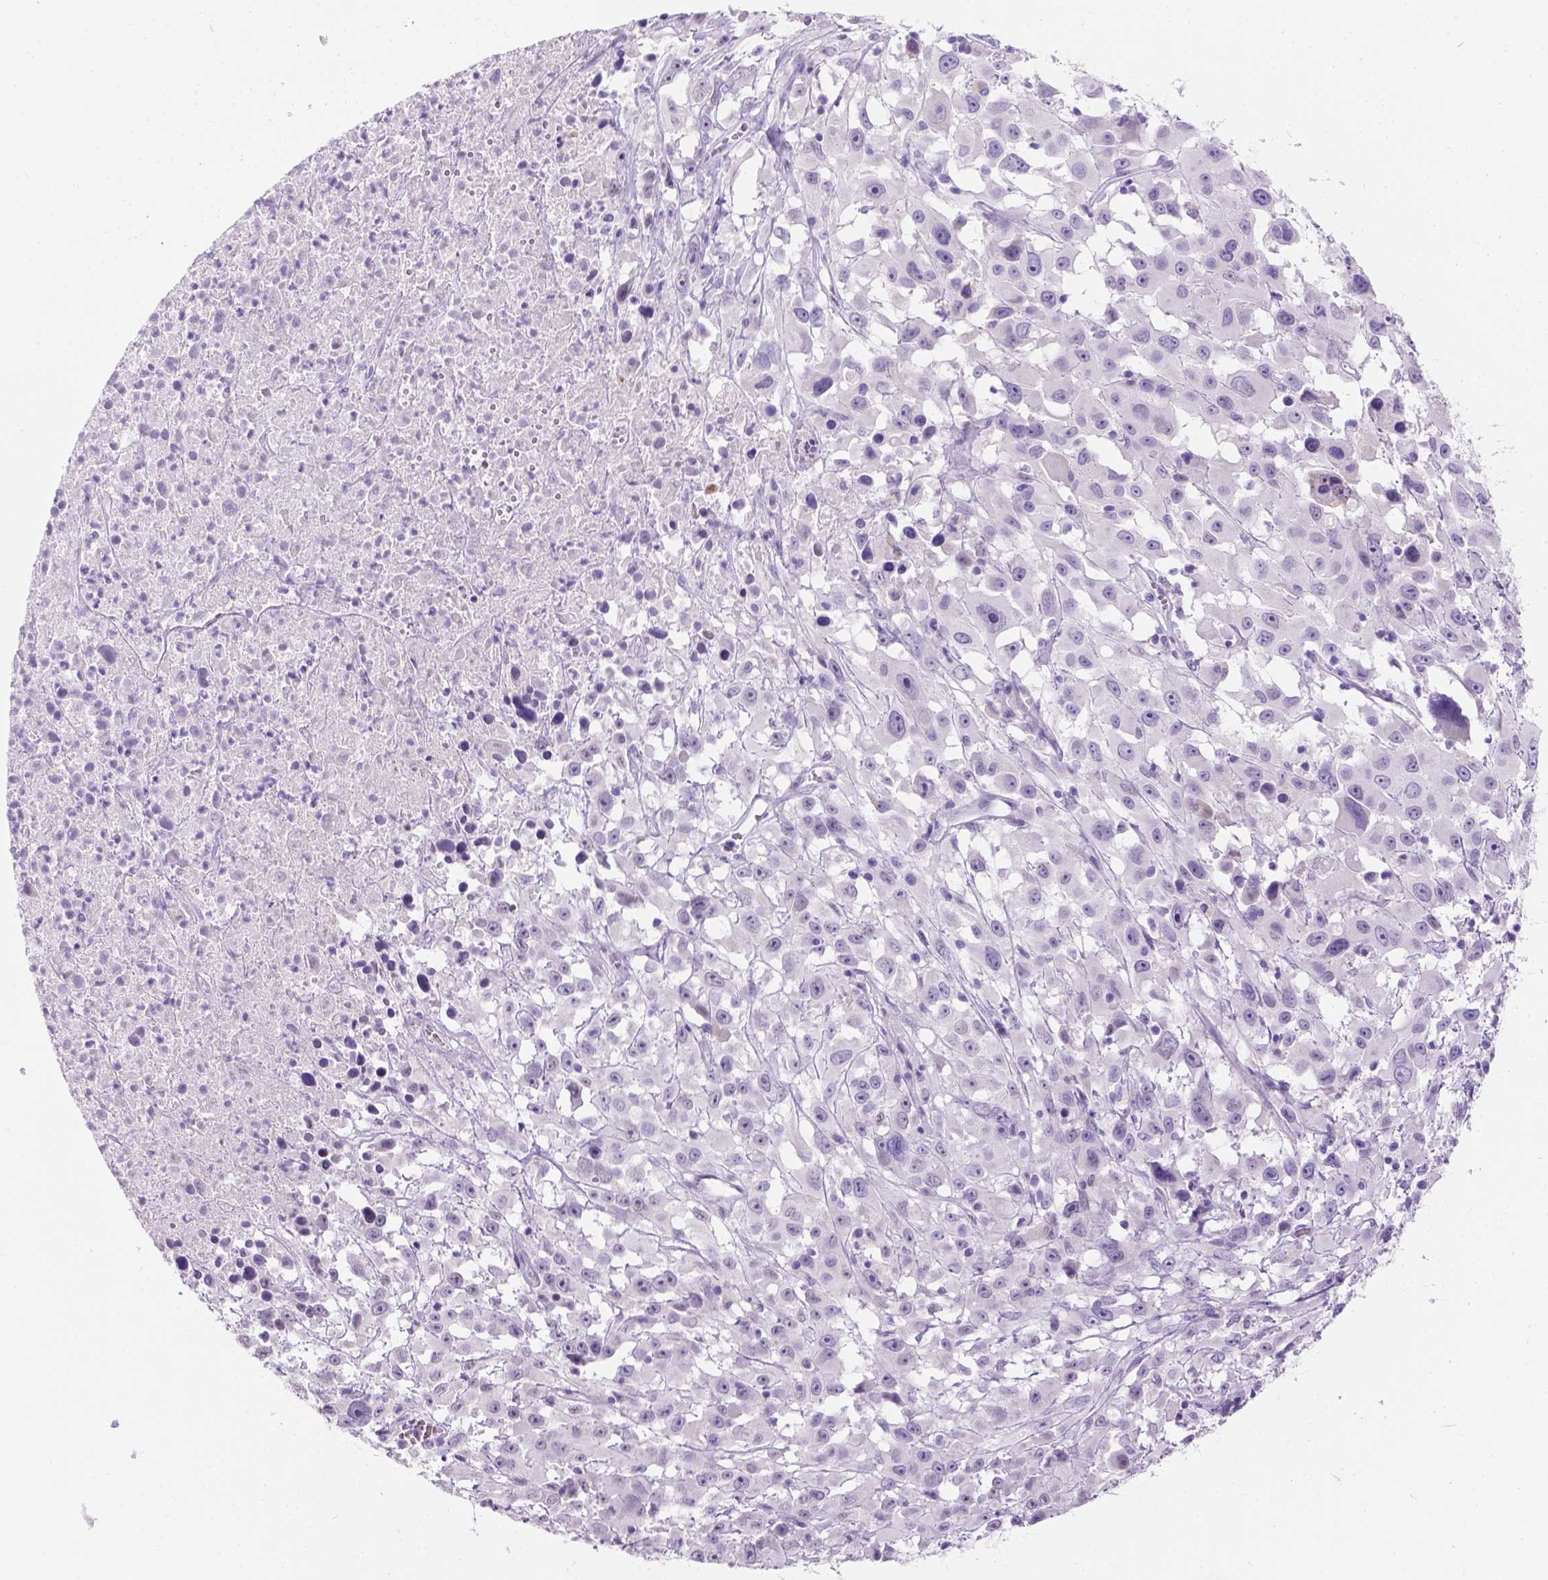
{"staining": {"intensity": "negative", "quantity": "none", "location": "none"}, "tissue": "melanoma", "cell_type": "Tumor cells", "image_type": "cancer", "snomed": [{"axis": "morphology", "description": "Malignant melanoma, Metastatic site"}, {"axis": "topography", "description": "Soft tissue"}], "caption": "This is an immunohistochemistry photomicrograph of melanoma. There is no staining in tumor cells.", "gene": "PHF7", "patient": {"sex": "male", "age": 50}}